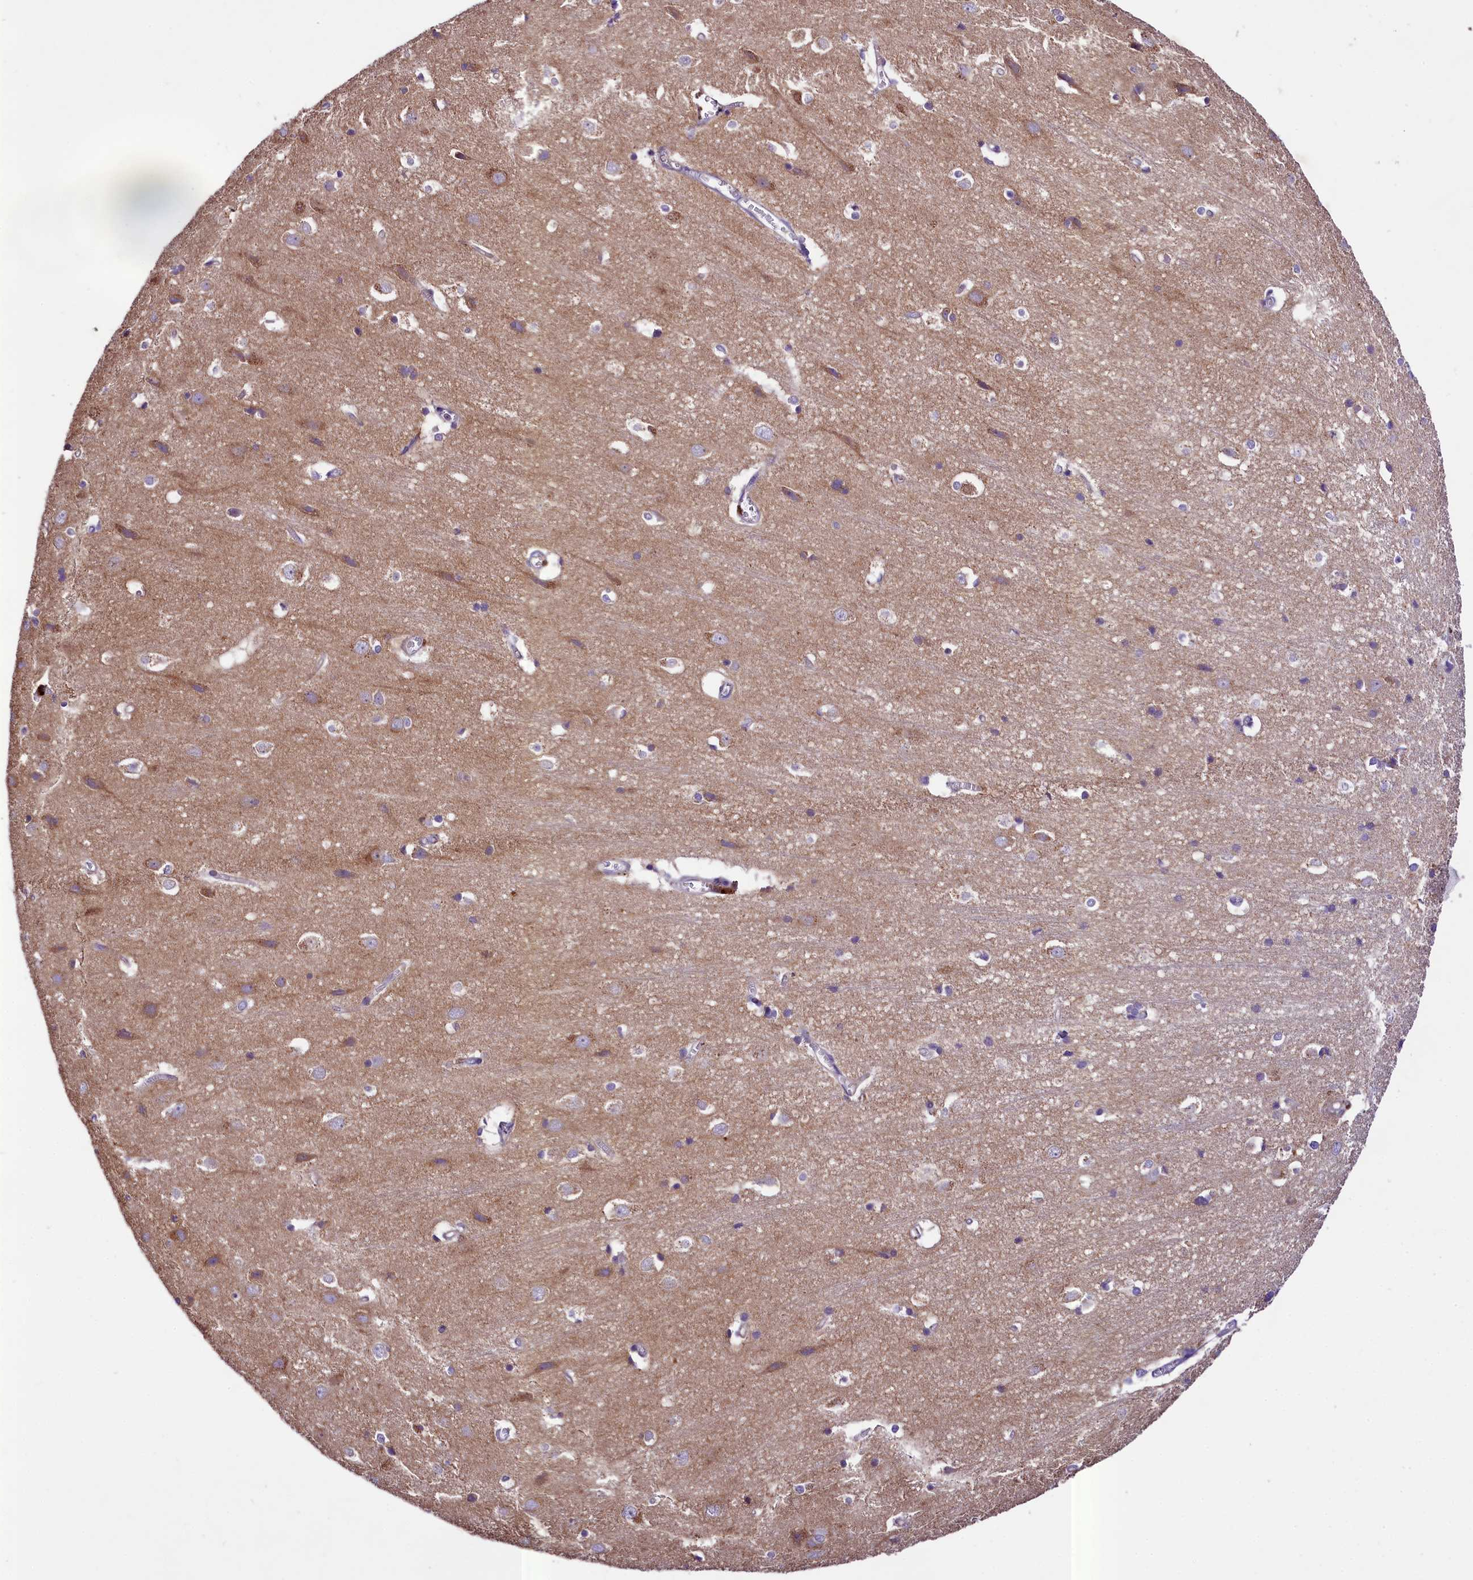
{"staining": {"intensity": "weak", "quantity": "25%-75%", "location": "cytoplasmic/membranous"}, "tissue": "cerebral cortex", "cell_type": "Endothelial cells", "image_type": "normal", "snomed": [{"axis": "morphology", "description": "Normal tissue, NOS"}, {"axis": "topography", "description": "Cerebral cortex"}], "caption": "This histopathology image shows immunohistochemistry staining of unremarkable human cerebral cortex, with low weak cytoplasmic/membranous expression in about 25%-75% of endothelial cells.", "gene": "PEMT", "patient": {"sex": "male", "age": 54}}